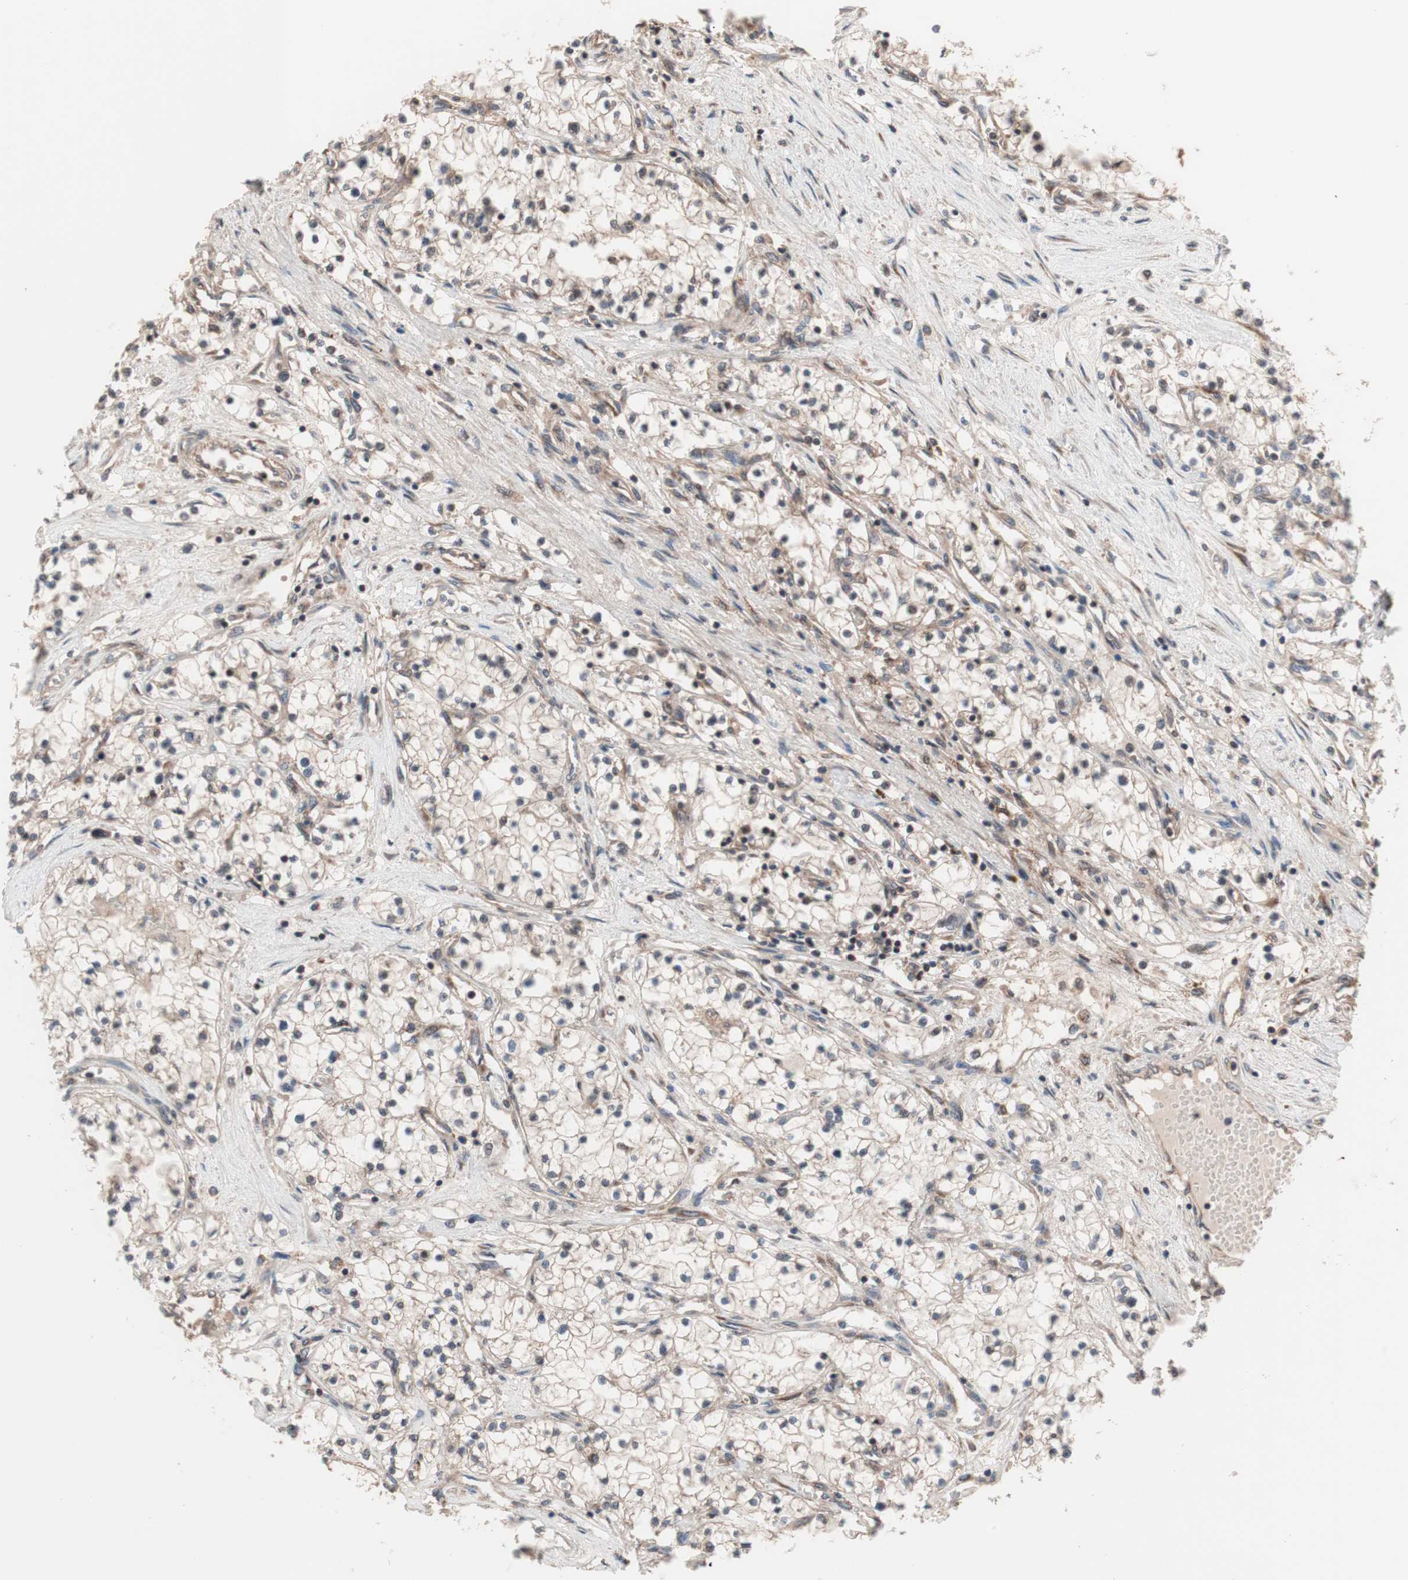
{"staining": {"intensity": "weak", "quantity": "<25%", "location": "cytoplasmic/membranous,nuclear"}, "tissue": "renal cancer", "cell_type": "Tumor cells", "image_type": "cancer", "snomed": [{"axis": "morphology", "description": "Adenocarcinoma, NOS"}, {"axis": "topography", "description": "Kidney"}], "caption": "Protein analysis of renal cancer reveals no significant expression in tumor cells.", "gene": "IRS1", "patient": {"sex": "male", "age": 68}}